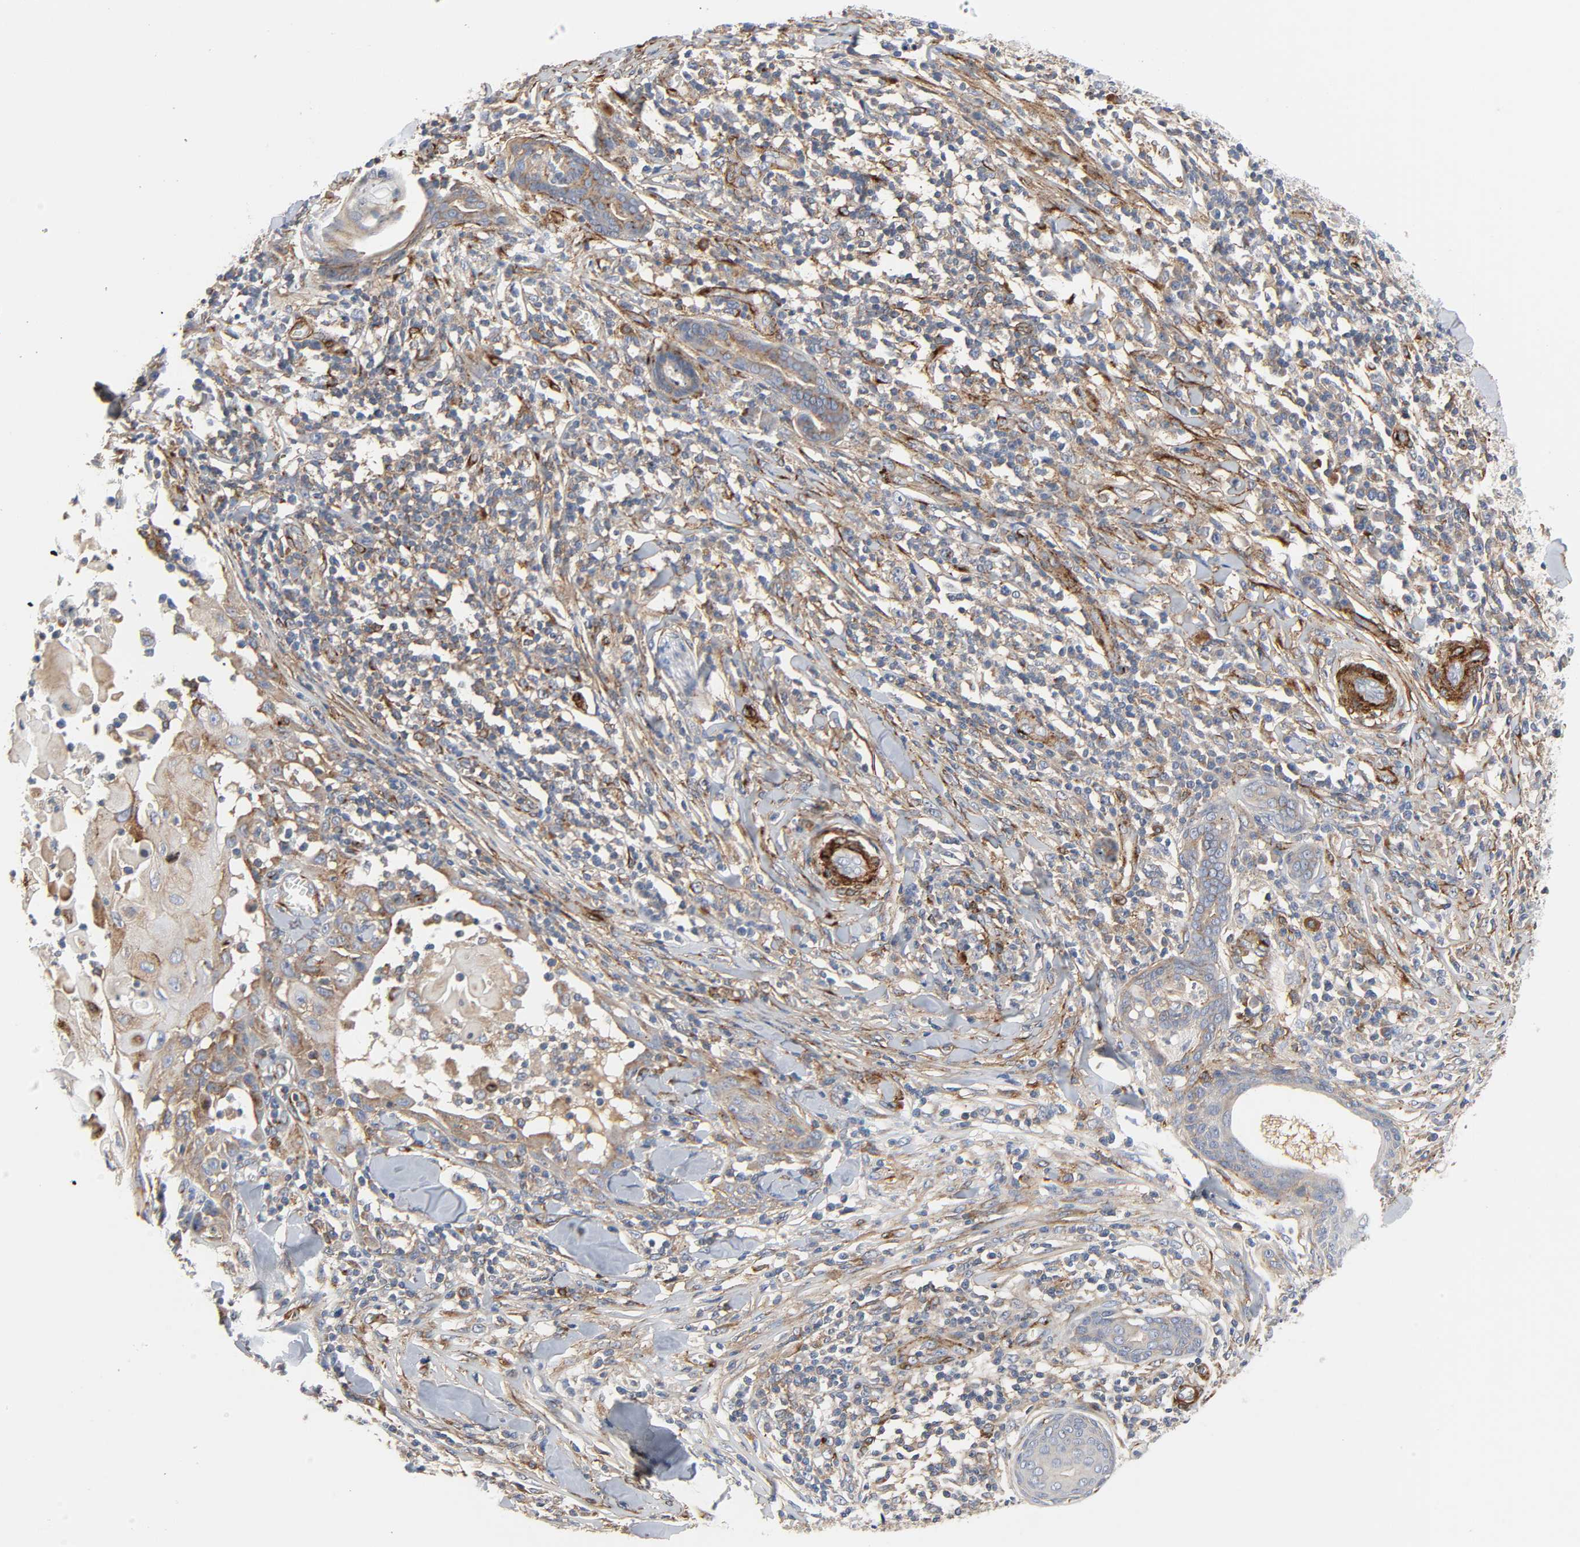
{"staining": {"intensity": "weak", "quantity": "<25%", "location": "cytoplasmic/membranous"}, "tissue": "skin cancer", "cell_type": "Tumor cells", "image_type": "cancer", "snomed": [{"axis": "morphology", "description": "Squamous cell carcinoma, NOS"}, {"axis": "topography", "description": "Skin"}], "caption": "Immunohistochemistry (IHC) of skin cancer (squamous cell carcinoma) reveals no expression in tumor cells.", "gene": "ARHGAP1", "patient": {"sex": "male", "age": 24}}